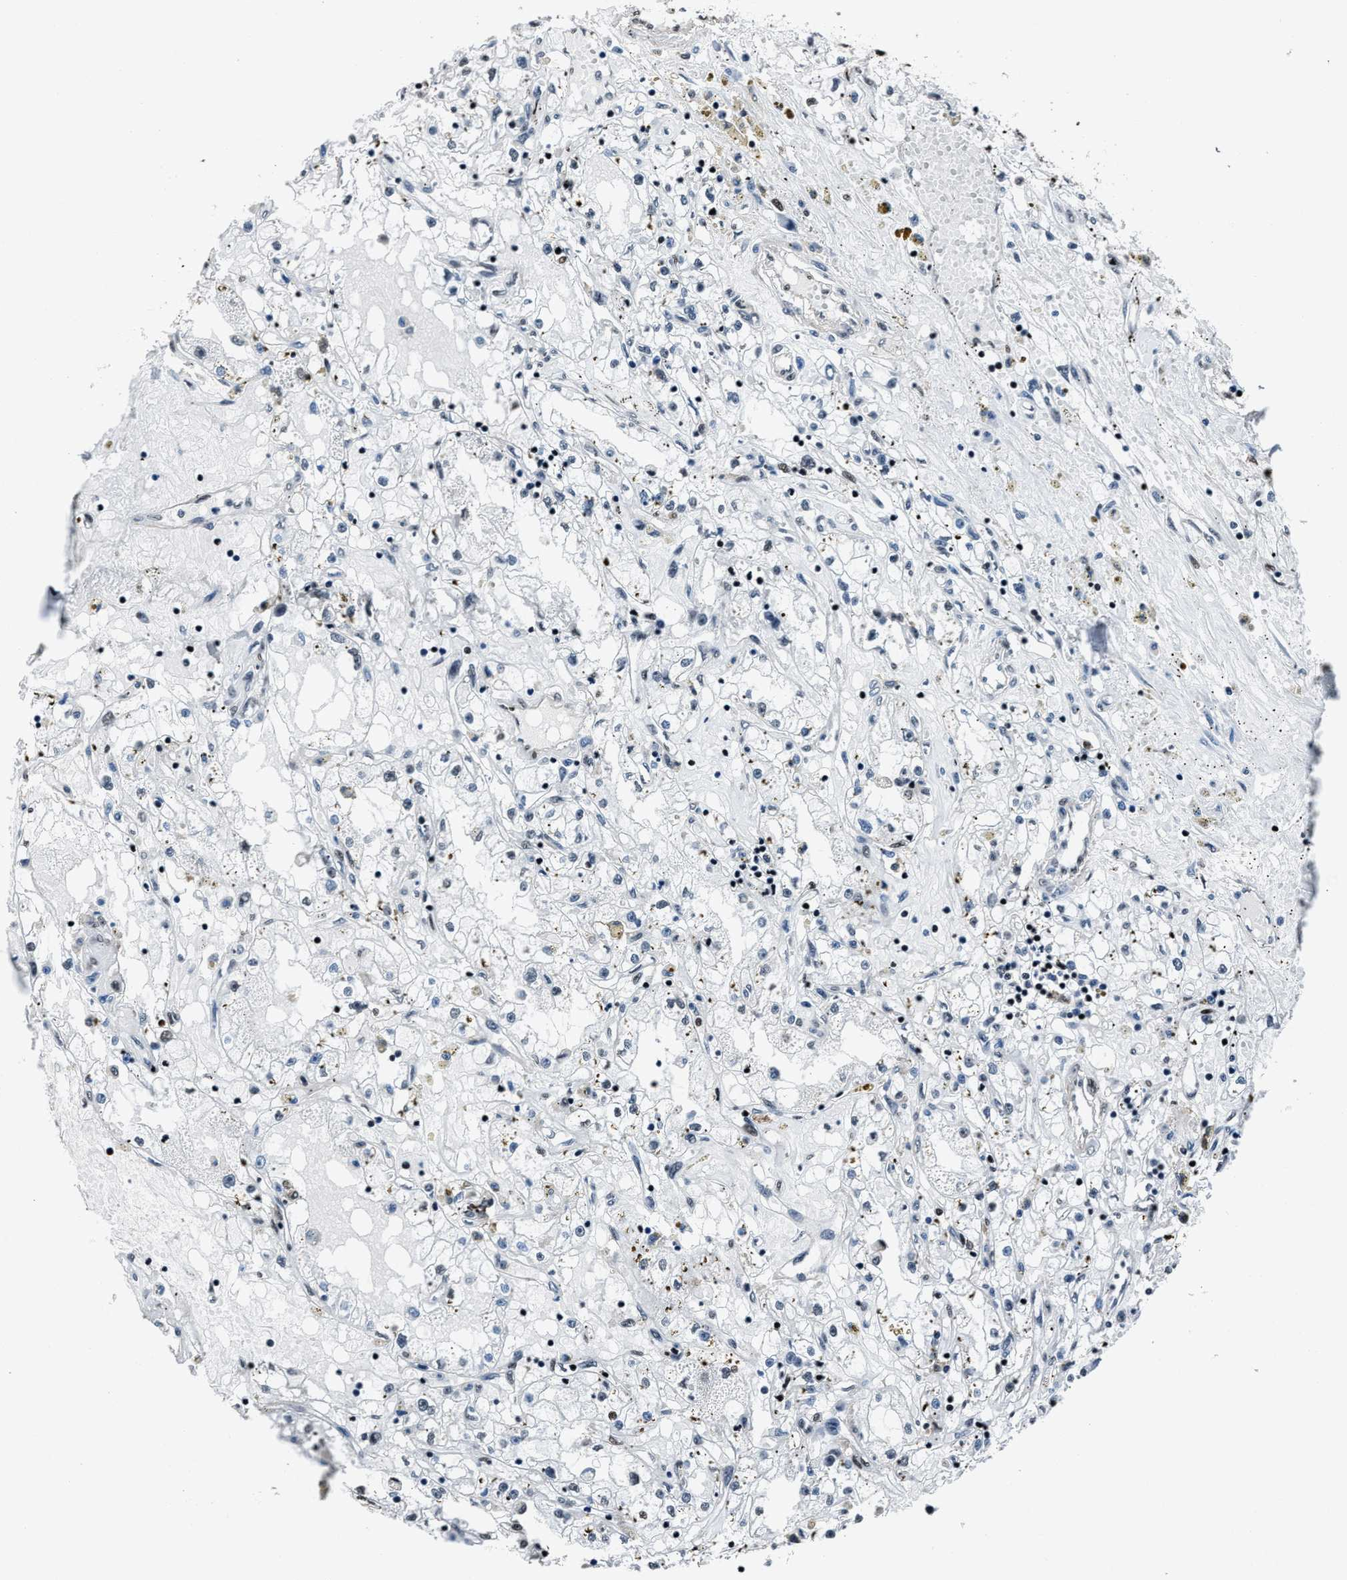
{"staining": {"intensity": "negative", "quantity": "none", "location": "none"}, "tissue": "renal cancer", "cell_type": "Tumor cells", "image_type": "cancer", "snomed": [{"axis": "morphology", "description": "Adenocarcinoma, NOS"}, {"axis": "topography", "description": "Kidney"}], "caption": "Tumor cells show no significant protein staining in renal adenocarcinoma.", "gene": "PPIE", "patient": {"sex": "male", "age": 56}}